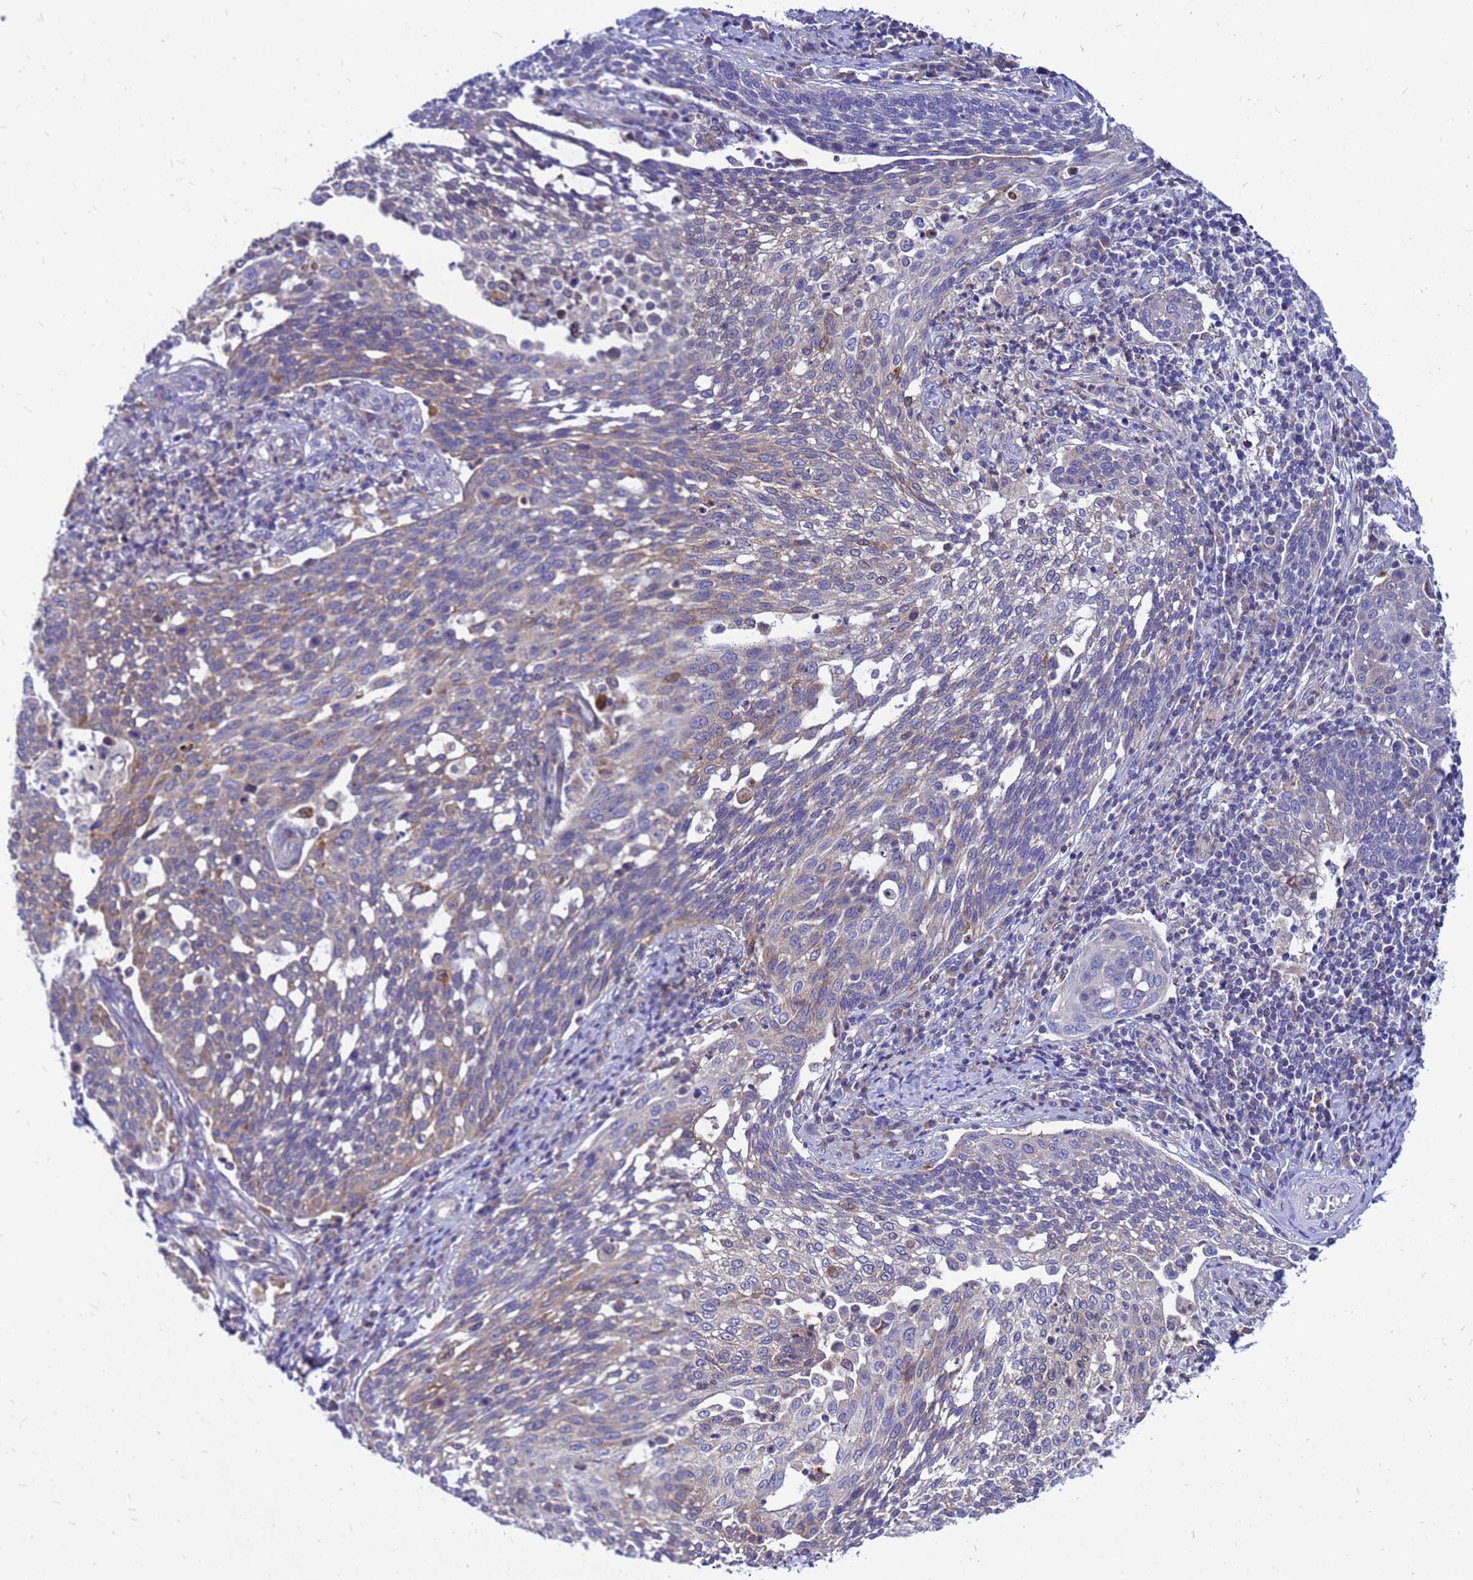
{"staining": {"intensity": "weak", "quantity": "25%-75%", "location": "cytoplasmic/membranous"}, "tissue": "cervical cancer", "cell_type": "Tumor cells", "image_type": "cancer", "snomed": [{"axis": "morphology", "description": "Squamous cell carcinoma, NOS"}, {"axis": "topography", "description": "Cervix"}], "caption": "IHC photomicrograph of neoplastic tissue: cervical cancer stained using immunohistochemistry reveals low levels of weak protein expression localized specifically in the cytoplasmic/membranous of tumor cells, appearing as a cytoplasmic/membranous brown color.", "gene": "FHIP1A", "patient": {"sex": "female", "age": 34}}